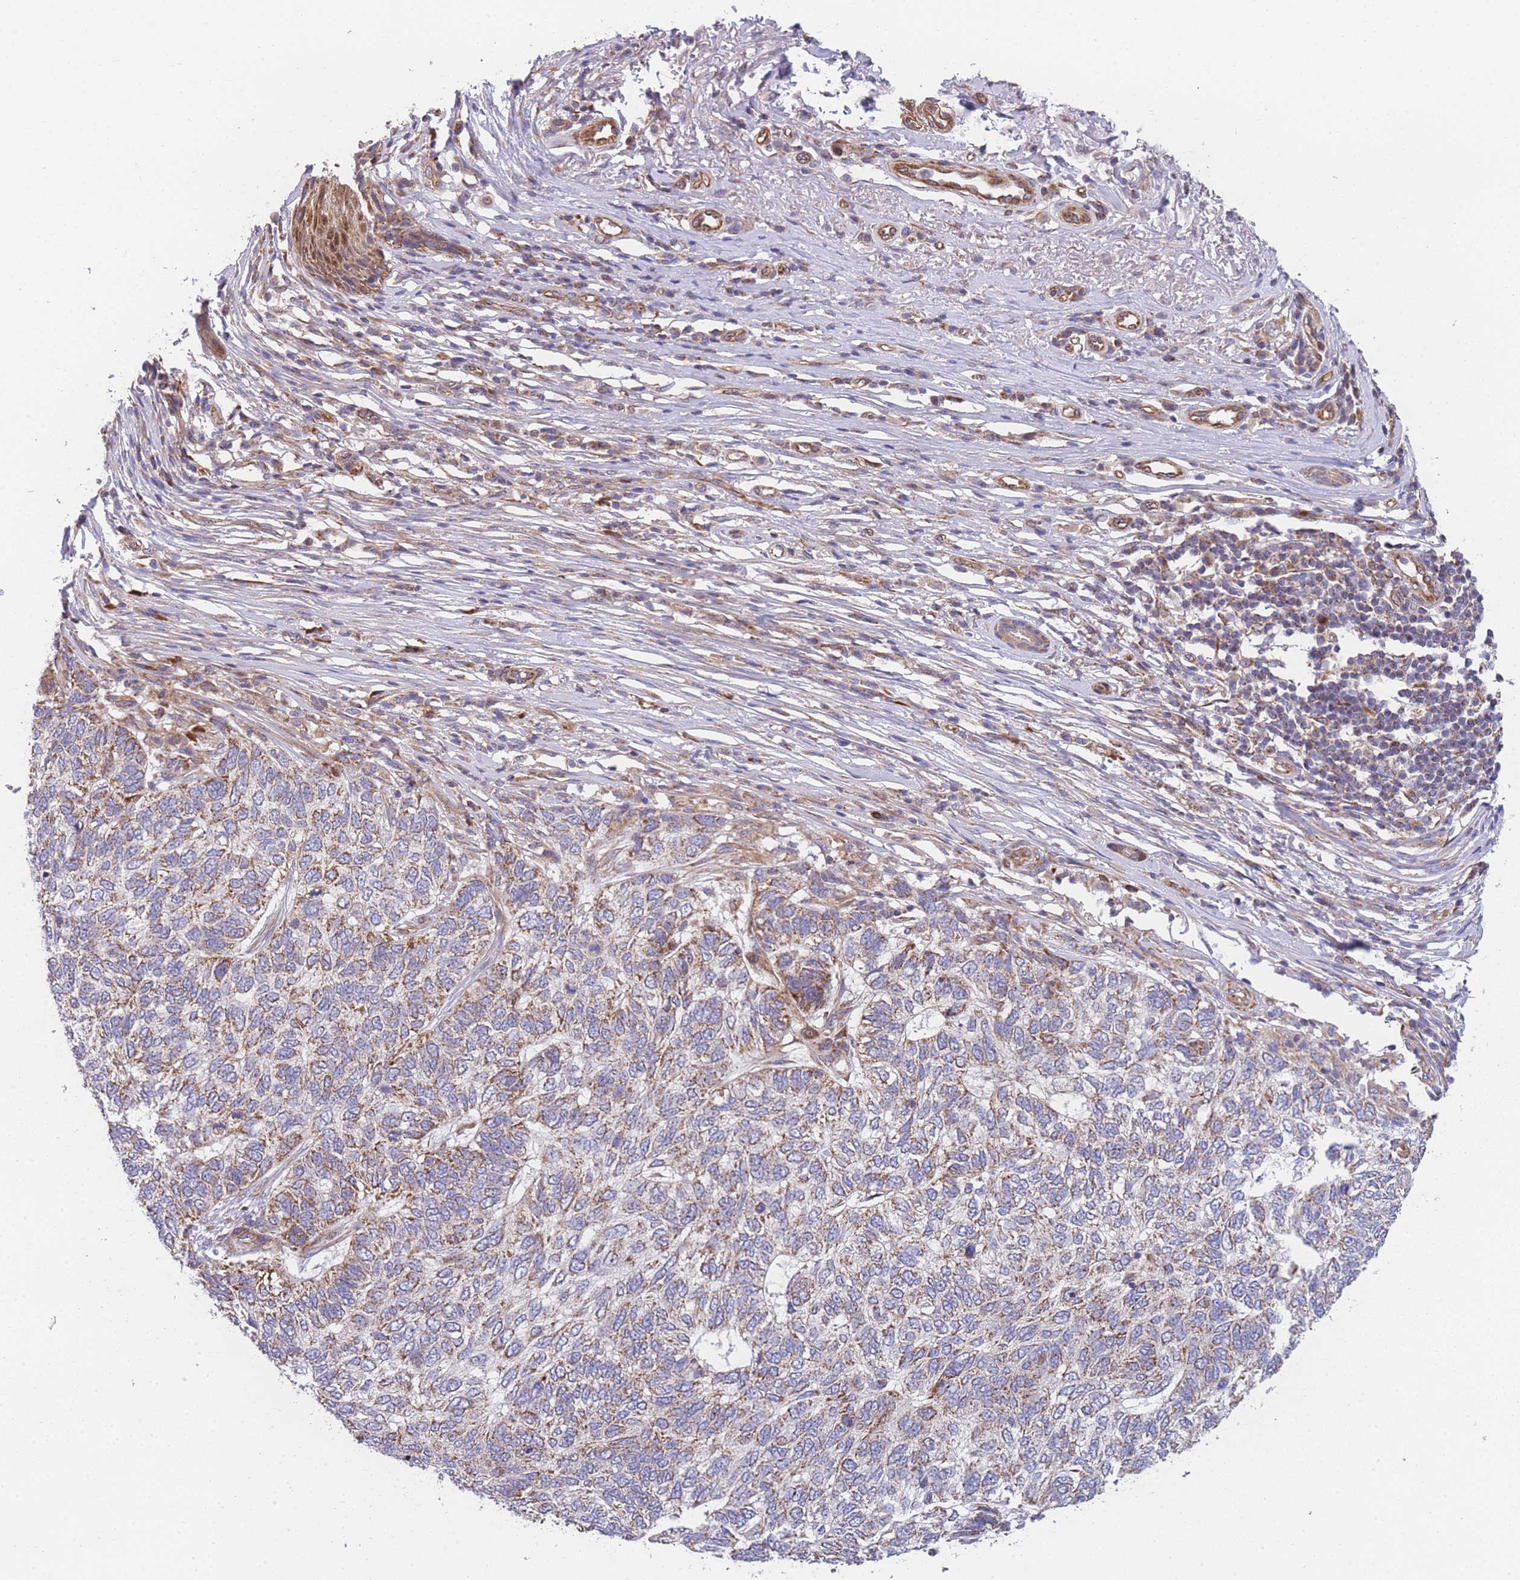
{"staining": {"intensity": "moderate", "quantity": ">75%", "location": "cytoplasmic/membranous"}, "tissue": "skin cancer", "cell_type": "Tumor cells", "image_type": "cancer", "snomed": [{"axis": "morphology", "description": "Basal cell carcinoma"}, {"axis": "topography", "description": "Skin"}], "caption": "A brown stain highlights moderate cytoplasmic/membranous positivity of a protein in human skin cancer (basal cell carcinoma) tumor cells. The protein of interest is shown in brown color, while the nuclei are stained blue.", "gene": "MTRES1", "patient": {"sex": "female", "age": 65}}